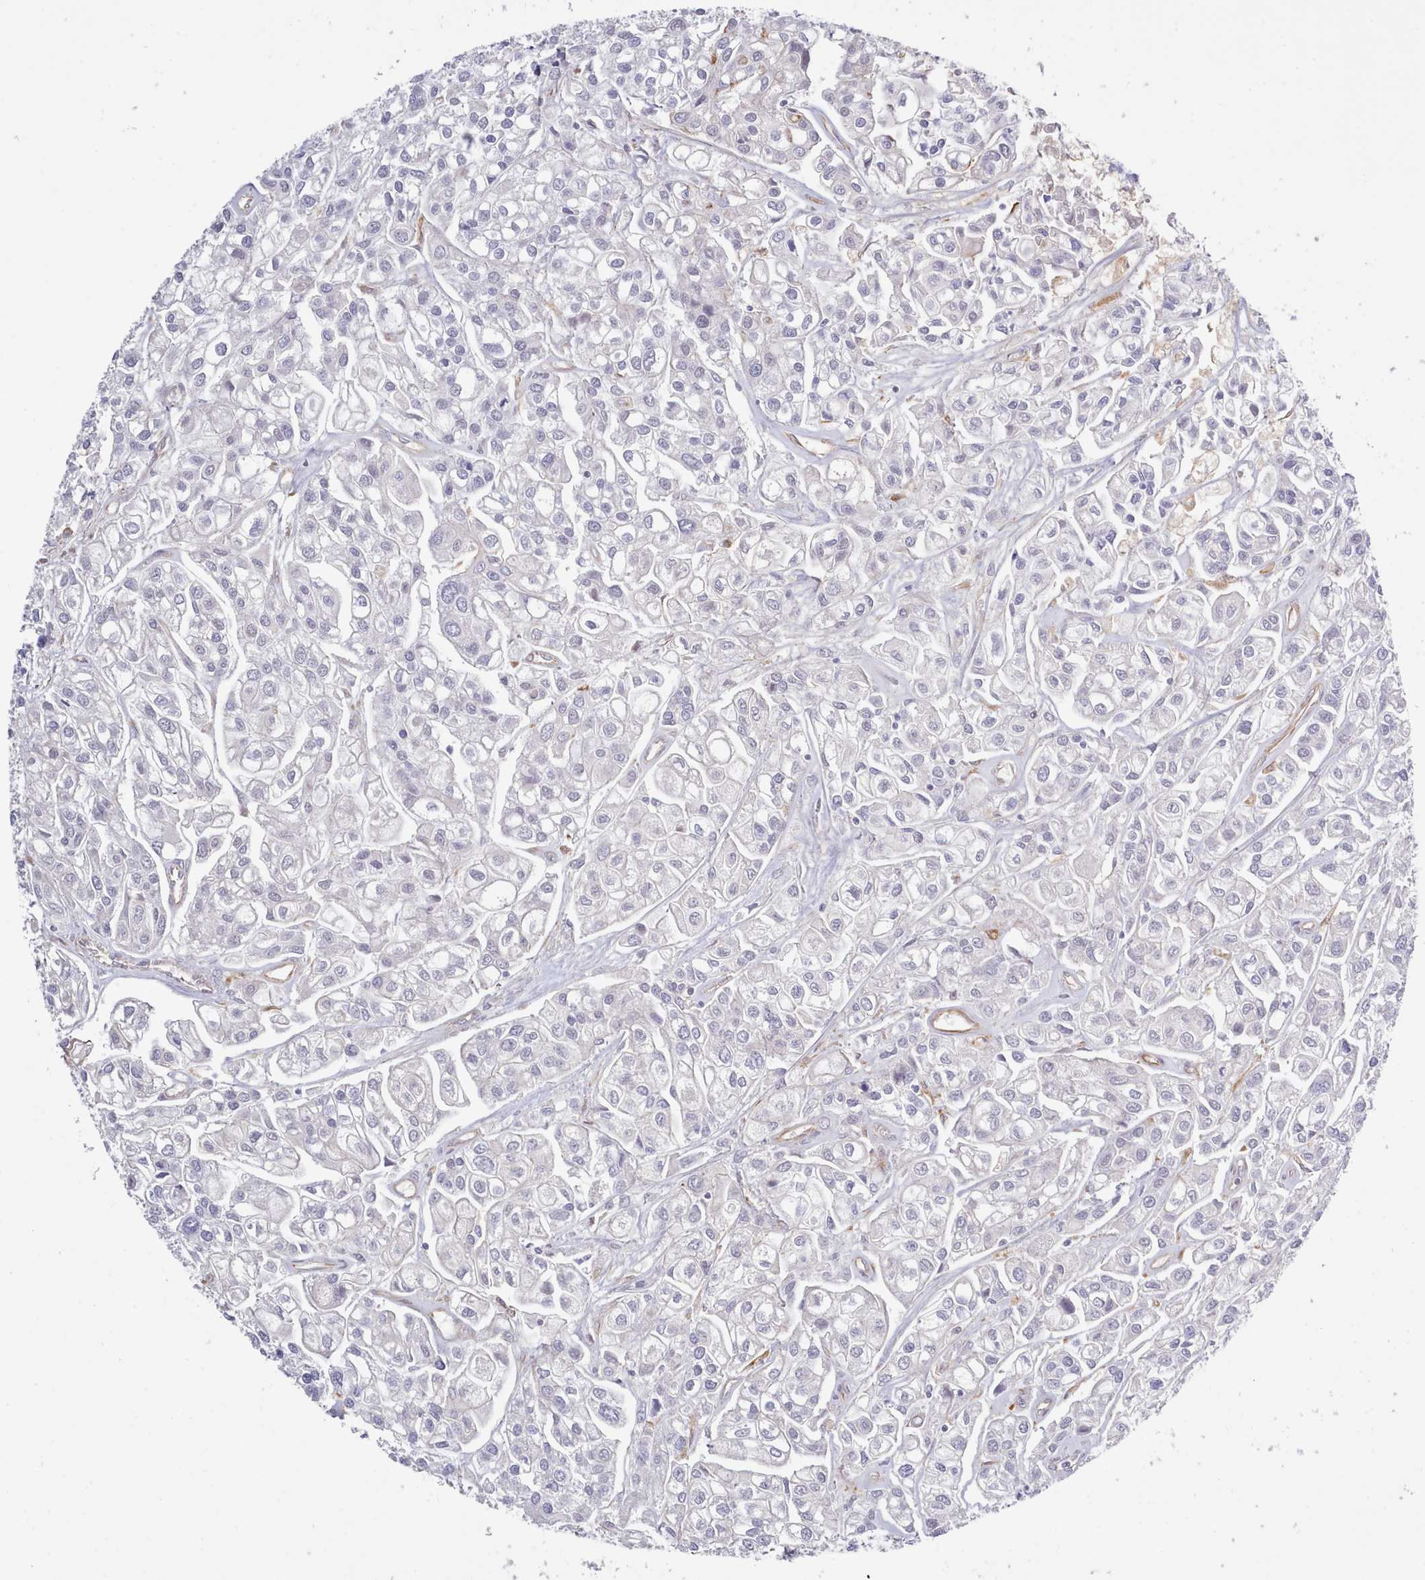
{"staining": {"intensity": "negative", "quantity": "none", "location": "none"}, "tissue": "urothelial cancer", "cell_type": "Tumor cells", "image_type": "cancer", "snomed": [{"axis": "morphology", "description": "Urothelial carcinoma, High grade"}, {"axis": "topography", "description": "Urinary bladder"}], "caption": "IHC micrograph of neoplastic tissue: human urothelial cancer stained with DAB shows no significant protein expression in tumor cells.", "gene": "ZC3H13", "patient": {"sex": "male", "age": 67}}